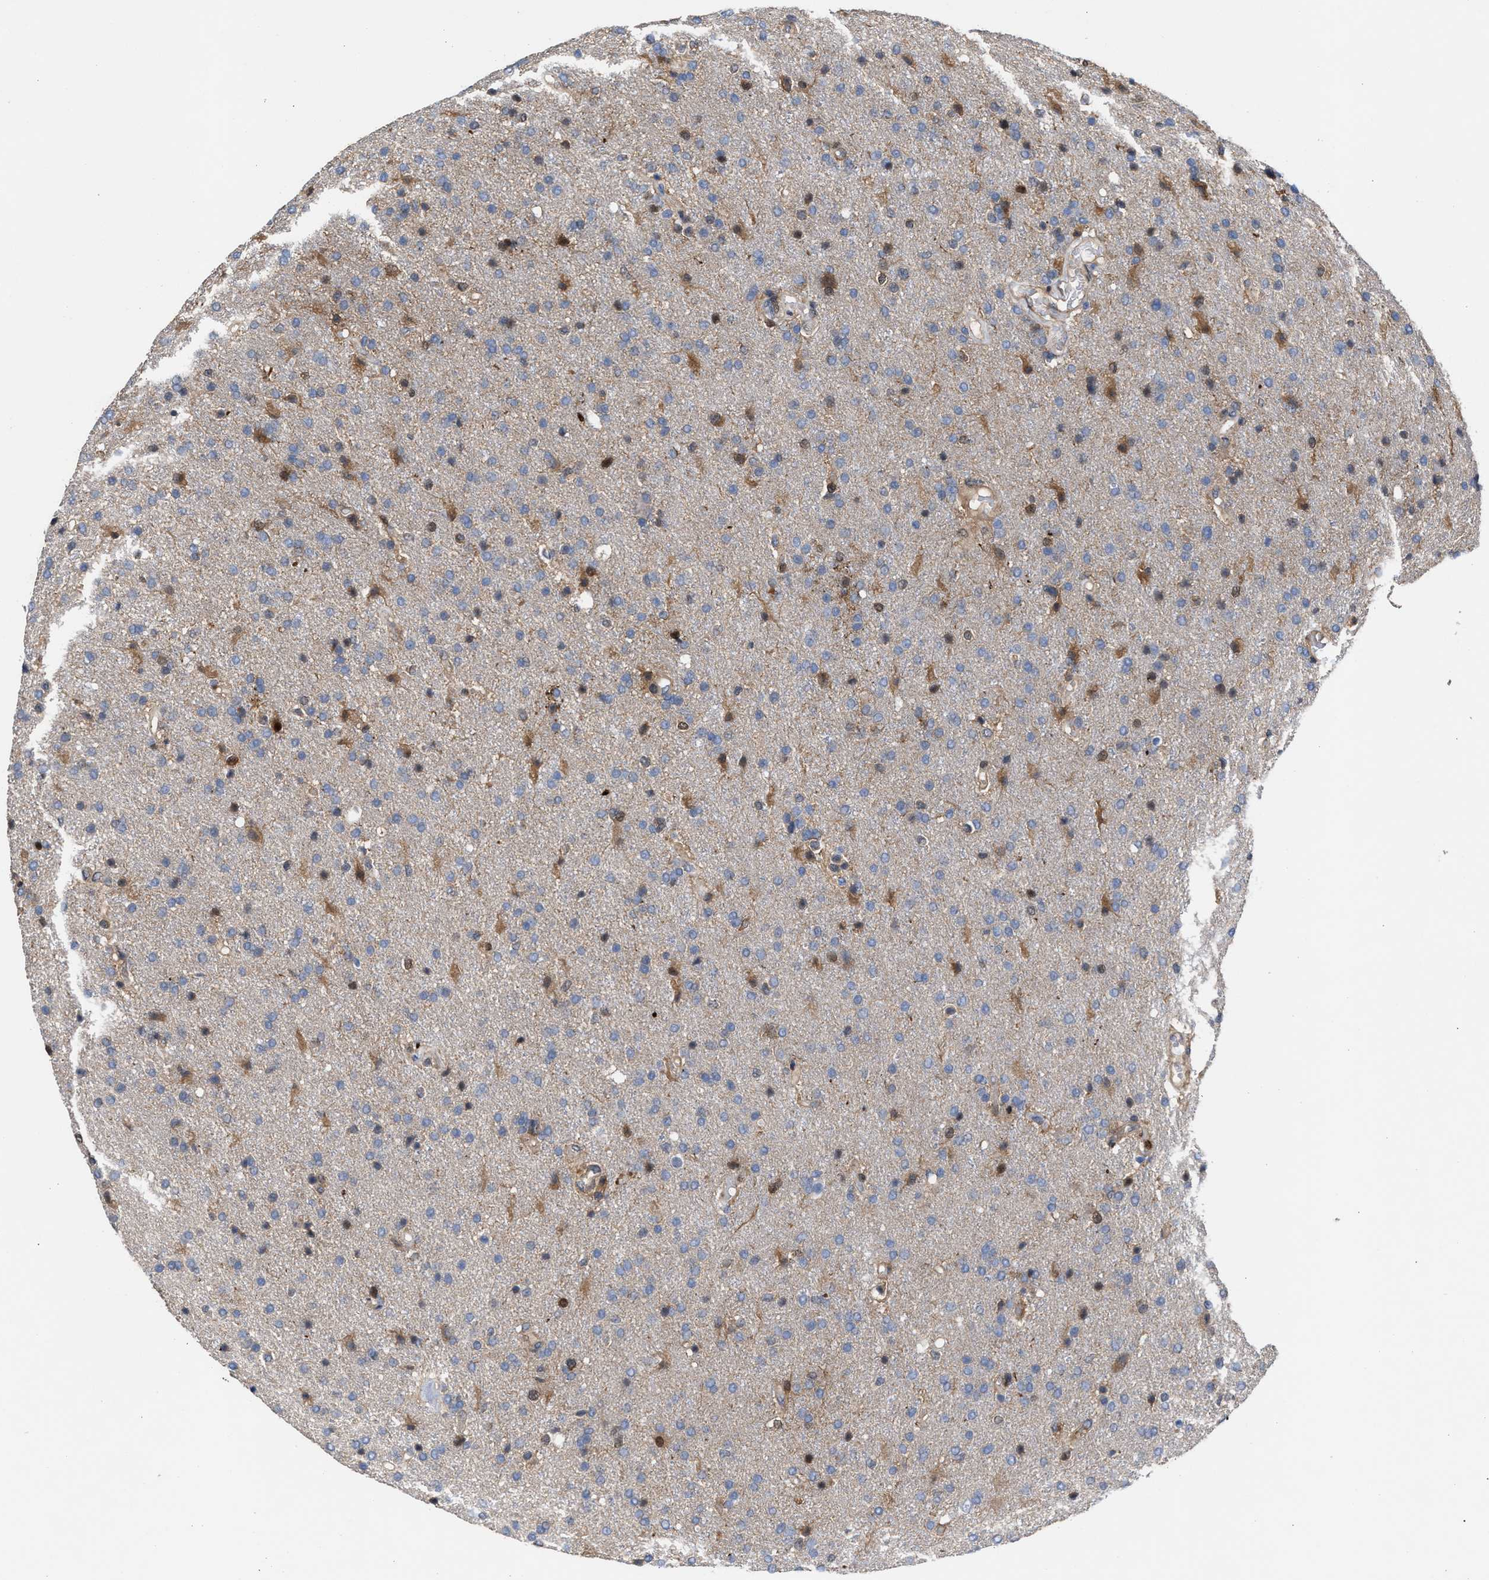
{"staining": {"intensity": "moderate", "quantity": "<25%", "location": "cytoplasmic/membranous,nuclear"}, "tissue": "glioma", "cell_type": "Tumor cells", "image_type": "cancer", "snomed": [{"axis": "morphology", "description": "Glioma, malignant, High grade"}, {"axis": "topography", "description": "Brain"}], "caption": "This micrograph displays immunohistochemistry (IHC) staining of glioma, with low moderate cytoplasmic/membranous and nuclear staining in approximately <25% of tumor cells.", "gene": "TP53I3", "patient": {"sex": "male", "age": 72}}